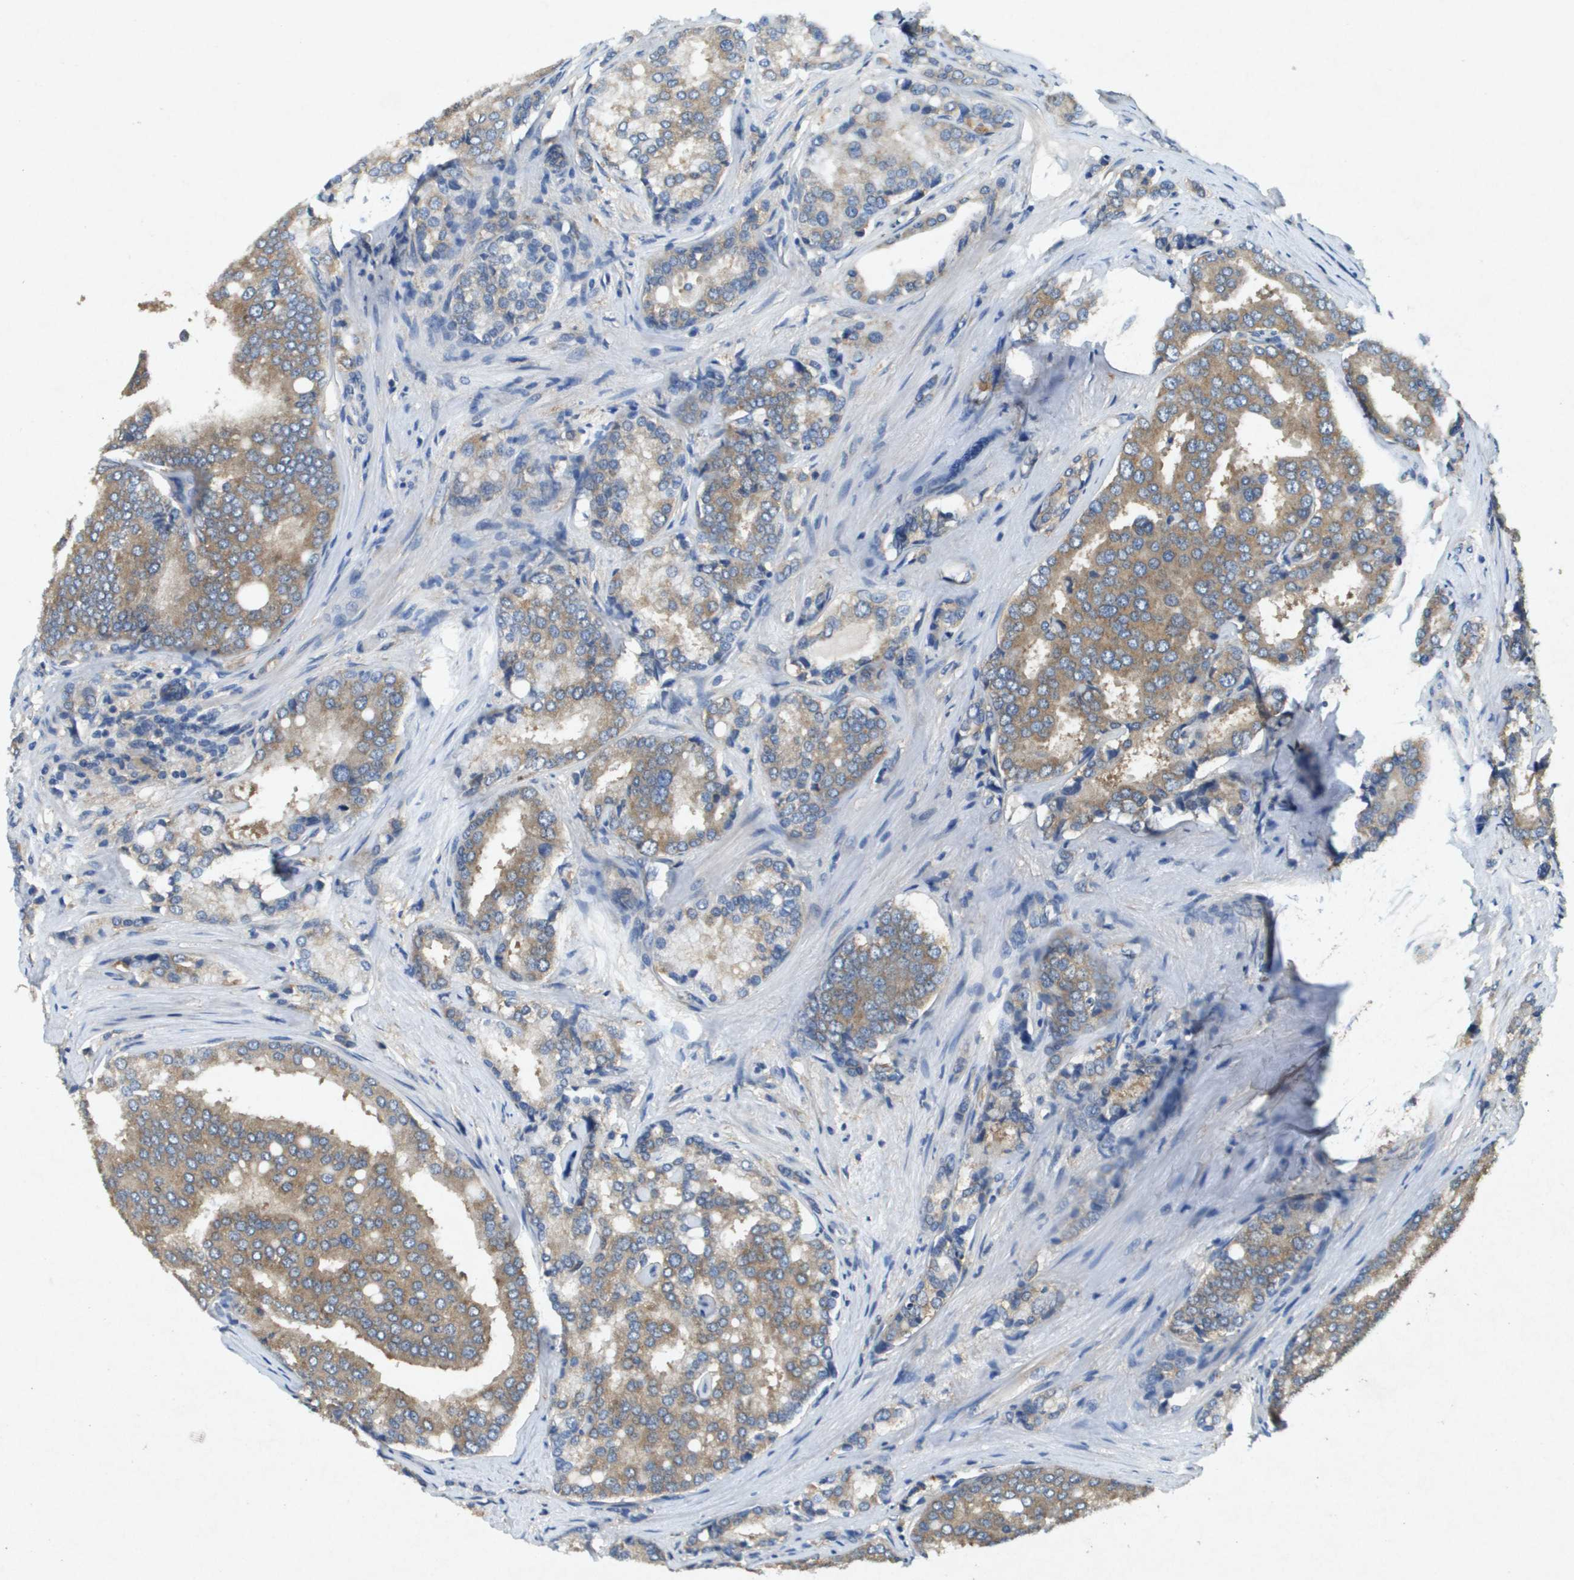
{"staining": {"intensity": "moderate", "quantity": "25%-75%", "location": "cytoplasmic/membranous"}, "tissue": "prostate cancer", "cell_type": "Tumor cells", "image_type": "cancer", "snomed": [{"axis": "morphology", "description": "Adenocarcinoma, High grade"}, {"axis": "topography", "description": "Prostate"}], "caption": "Immunohistochemistry (IHC) micrograph of neoplastic tissue: adenocarcinoma (high-grade) (prostate) stained using immunohistochemistry (IHC) shows medium levels of moderate protein expression localized specifically in the cytoplasmic/membranous of tumor cells, appearing as a cytoplasmic/membranous brown color.", "gene": "PTPRT", "patient": {"sex": "male", "age": 50}}